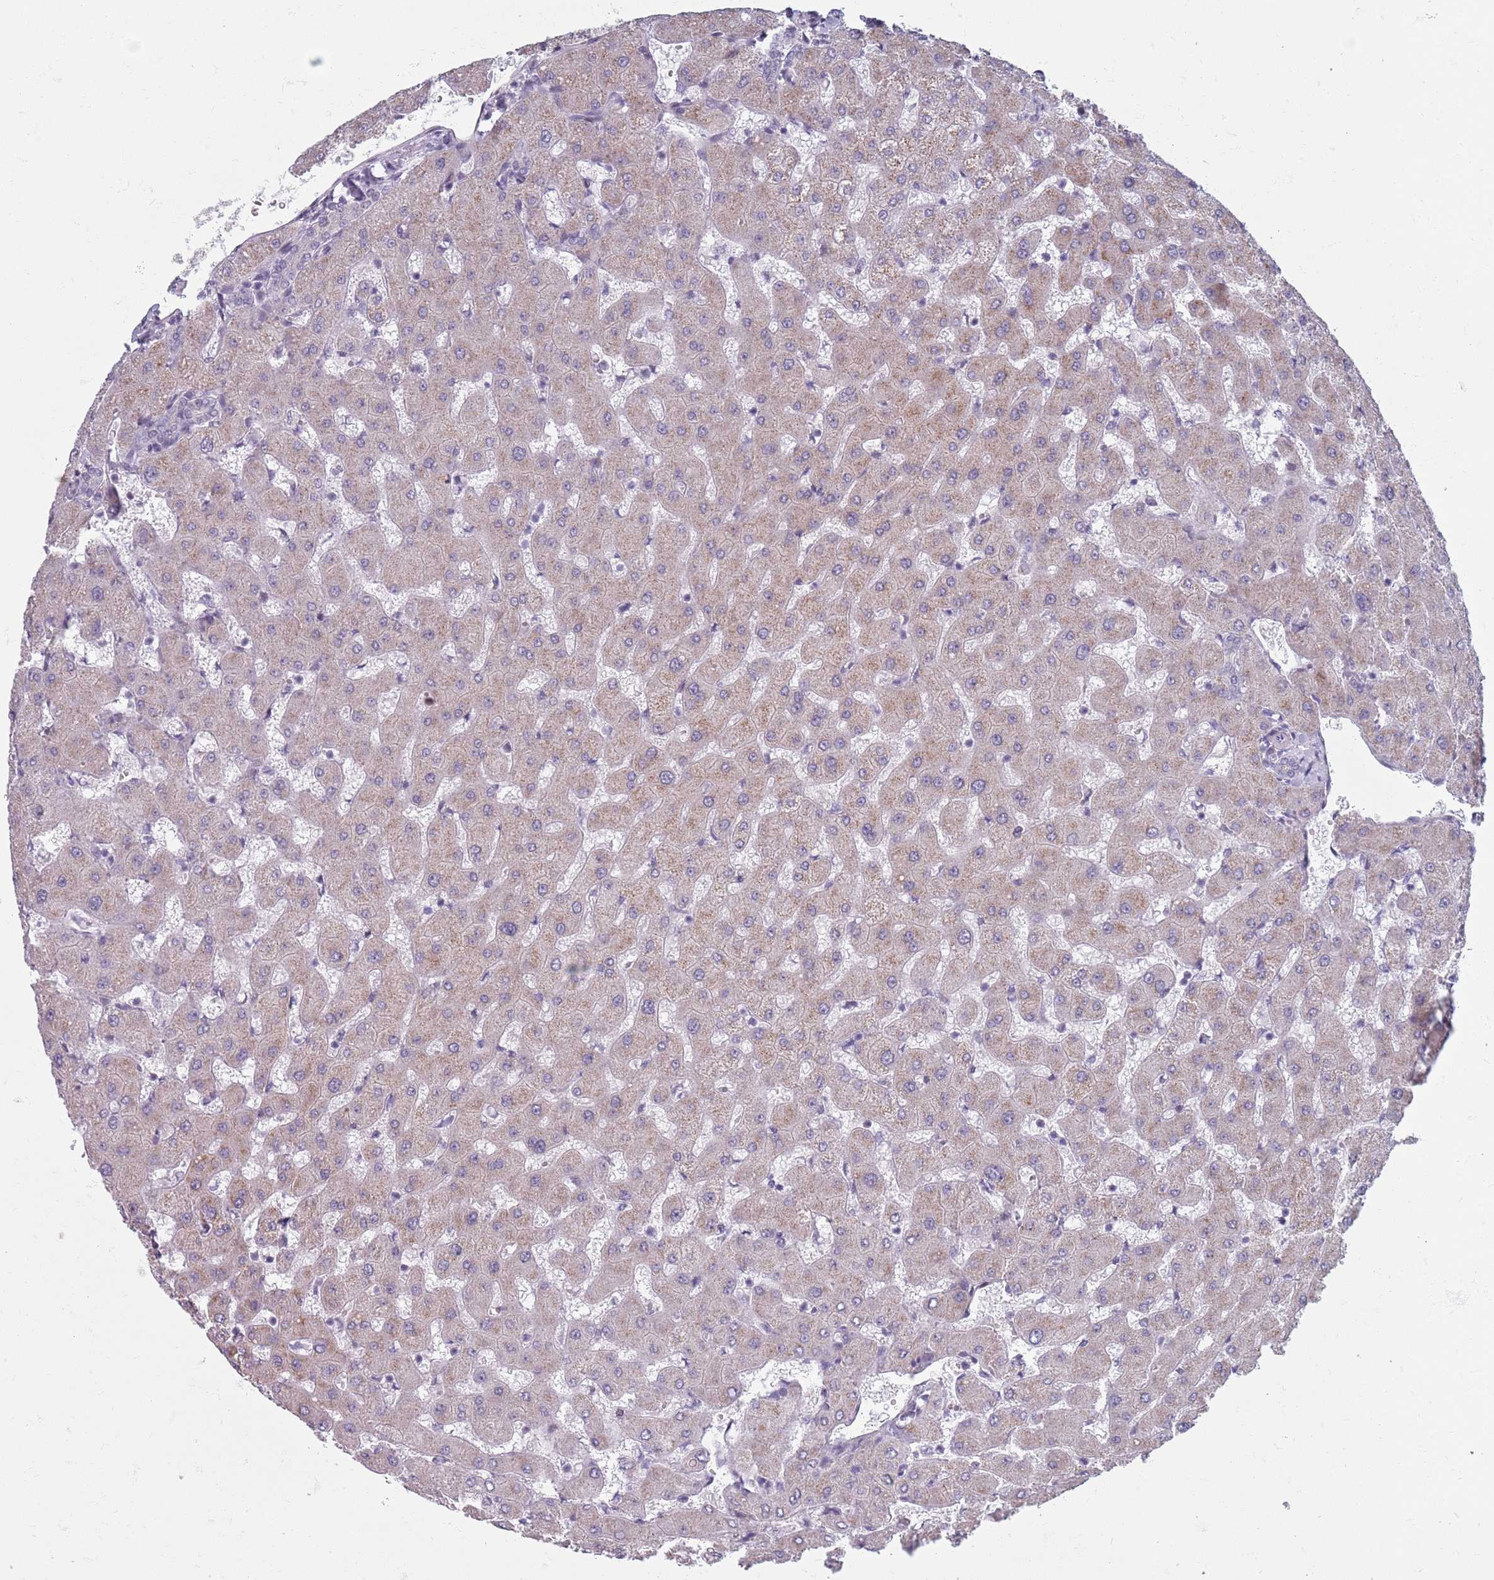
{"staining": {"intensity": "negative", "quantity": "none", "location": "none"}, "tissue": "liver", "cell_type": "Cholangiocytes", "image_type": "normal", "snomed": [{"axis": "morphology", "description": "Normal tissue, NOS"}, {"axis": "topography", "description": "Liver"}], "caption": "This is a image of IHC staining of normal liver, which shows no positivity in cholangiocytes.", "gene": "ZKSCAN2", "patient": {"sex": "female", "age": 63}}